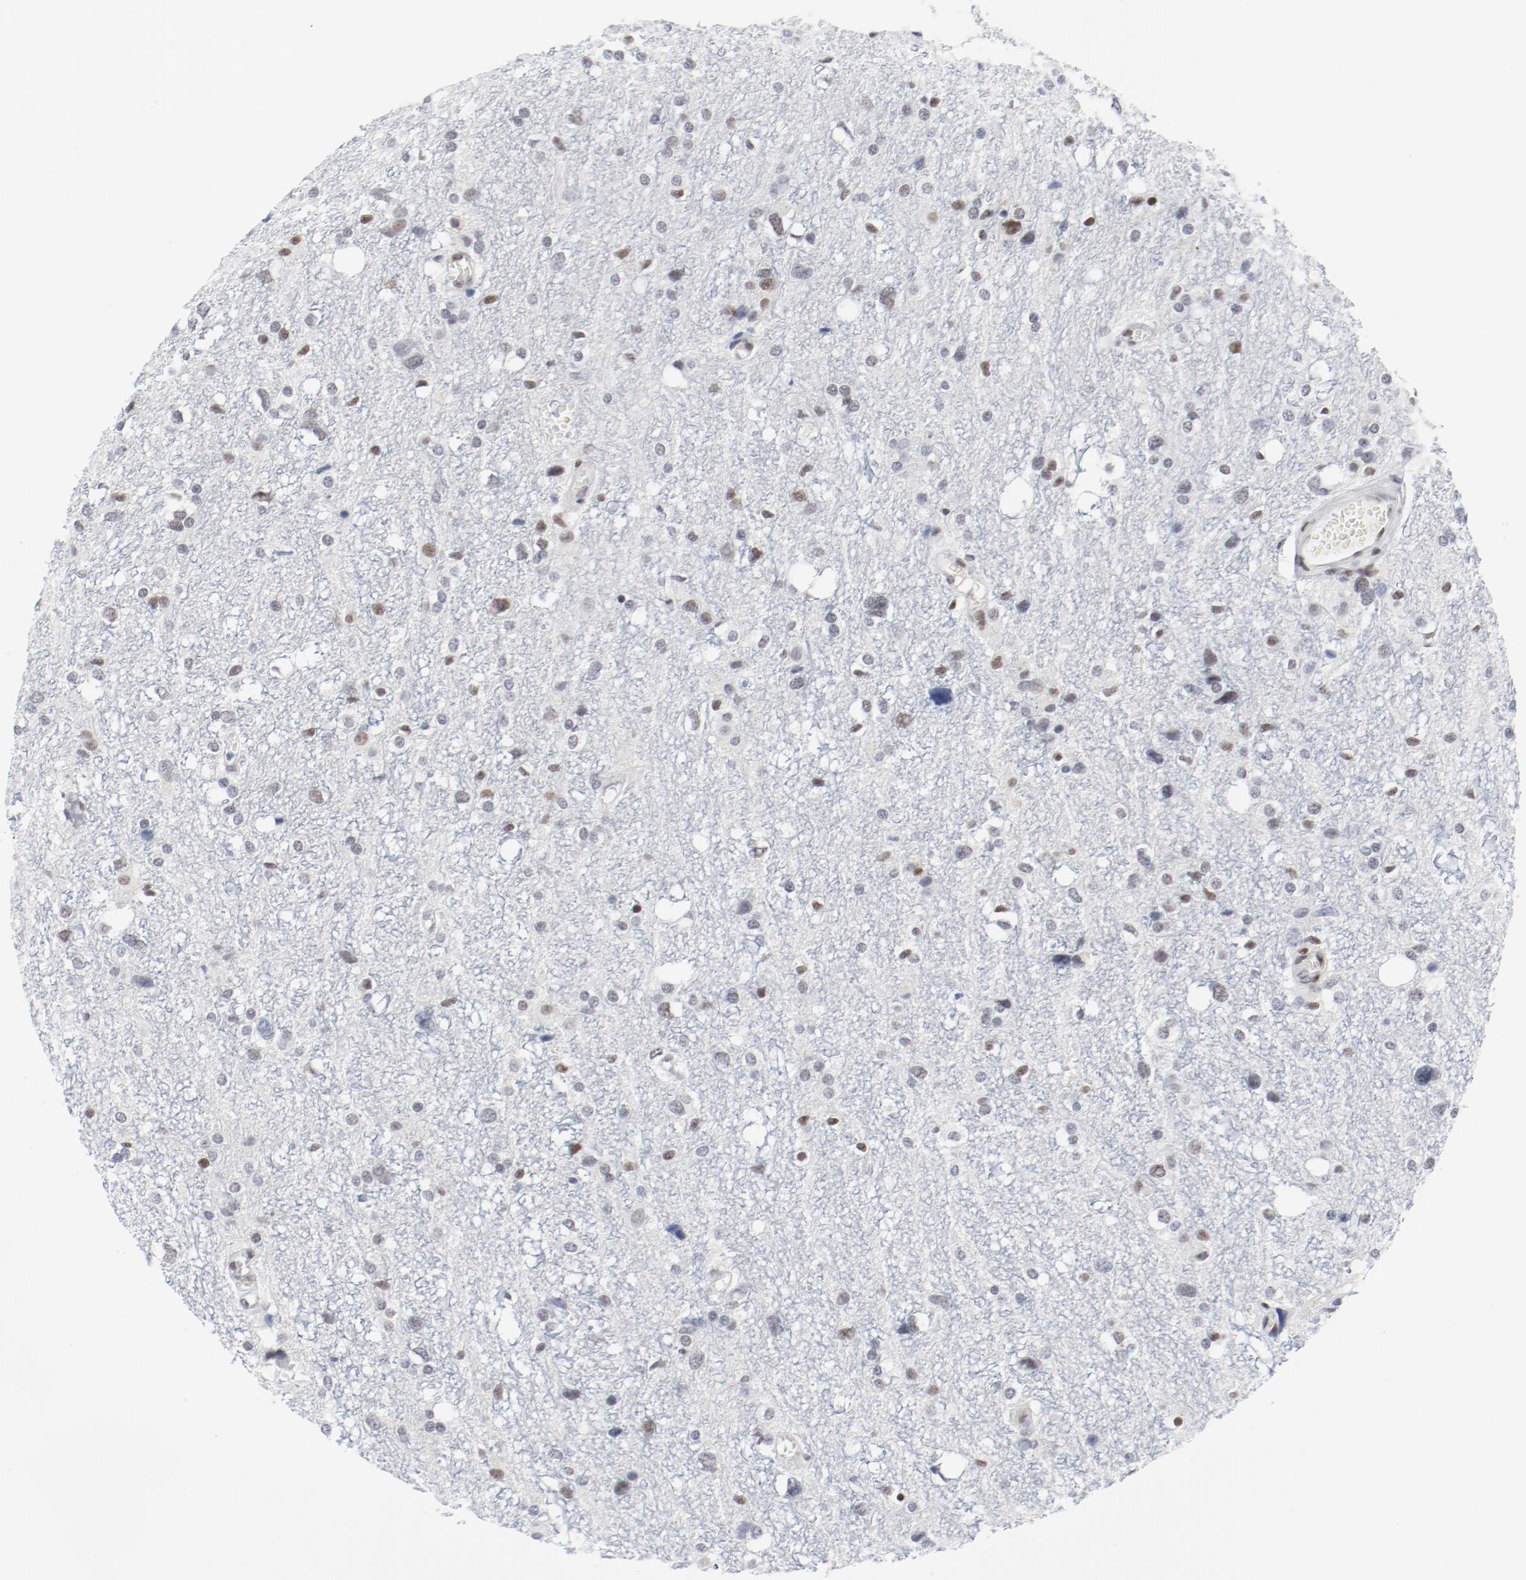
{"staining": {"intensity": "moderate", "quantity": "25%-75%", "location": "nuclear"}, "tissue": "glioma", "cell_type": "Tumor cells", "image_type": "cancer", "snomed": [{"axis": "morphology", "description": "Glioma, malignant, High grade"}, {"axis": "topography", "description": "Brain"}], "caption": "Protein expression by IHC reveals moderate nuclear staining in about 25%-75% of tumor cells in malignant glioma (high-grade).", "gene": "ARNT", "patient": {"sex": "female", "age": 59}}